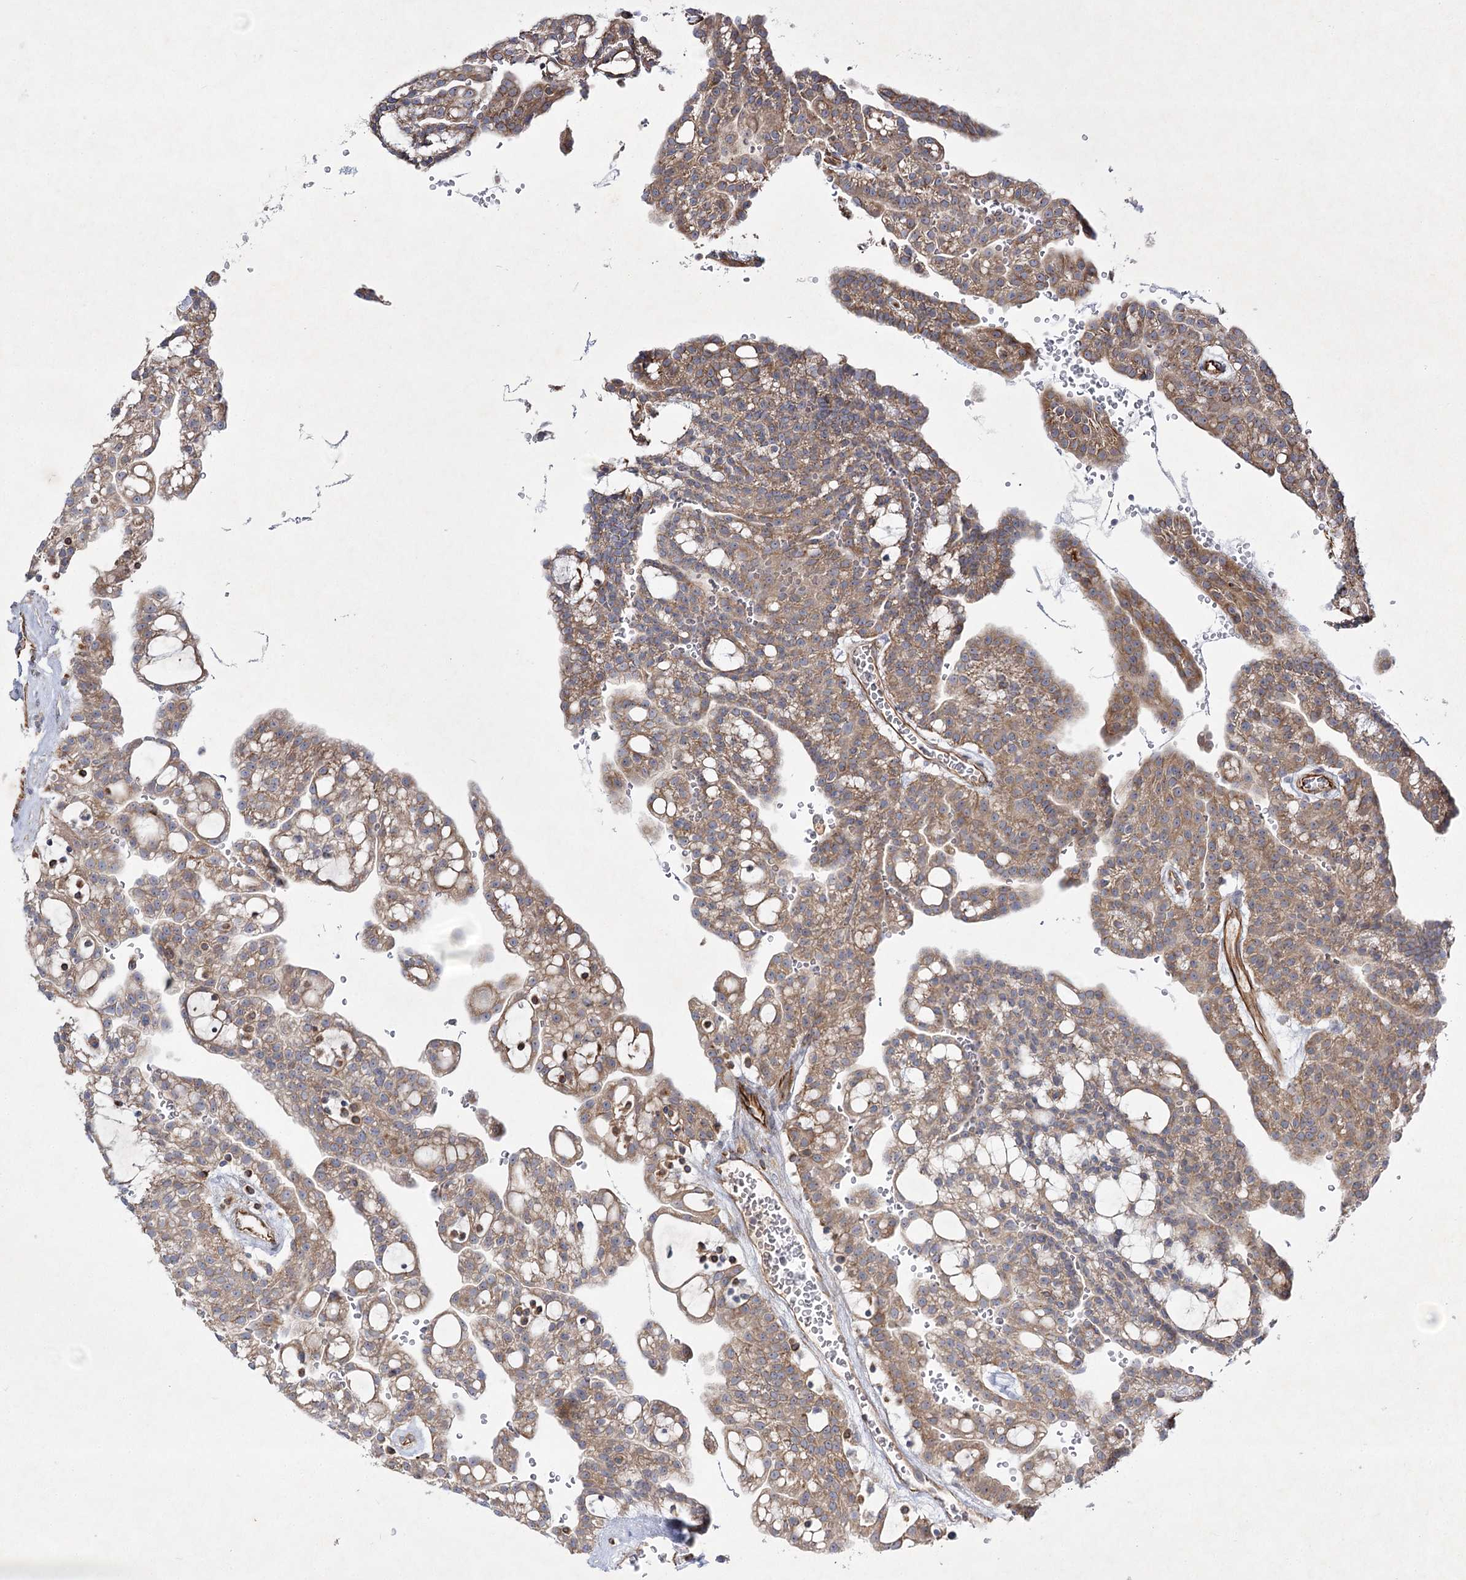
{"staining": {"intensity": "moderate", "quantity": ">75%", "location": "cytoplasmic/membranous"}, "tissue": "renal cancer", "cell_type": "Tumor cells", "image_type": "cancer", "snomed": [{"axis": "morphology", "description": "Adenocarcinoma, NOS"}, {"axis": "topography", "description": "Kidney"}], "caption": "The histopathology image shows a brown stain indicating the presence of a protein in the cytoplasmic/membranous of tumor cells in renal adenocarcinoma.", "gene": "KIAA0825", "patient": {"sex": "male", "age": 63}}